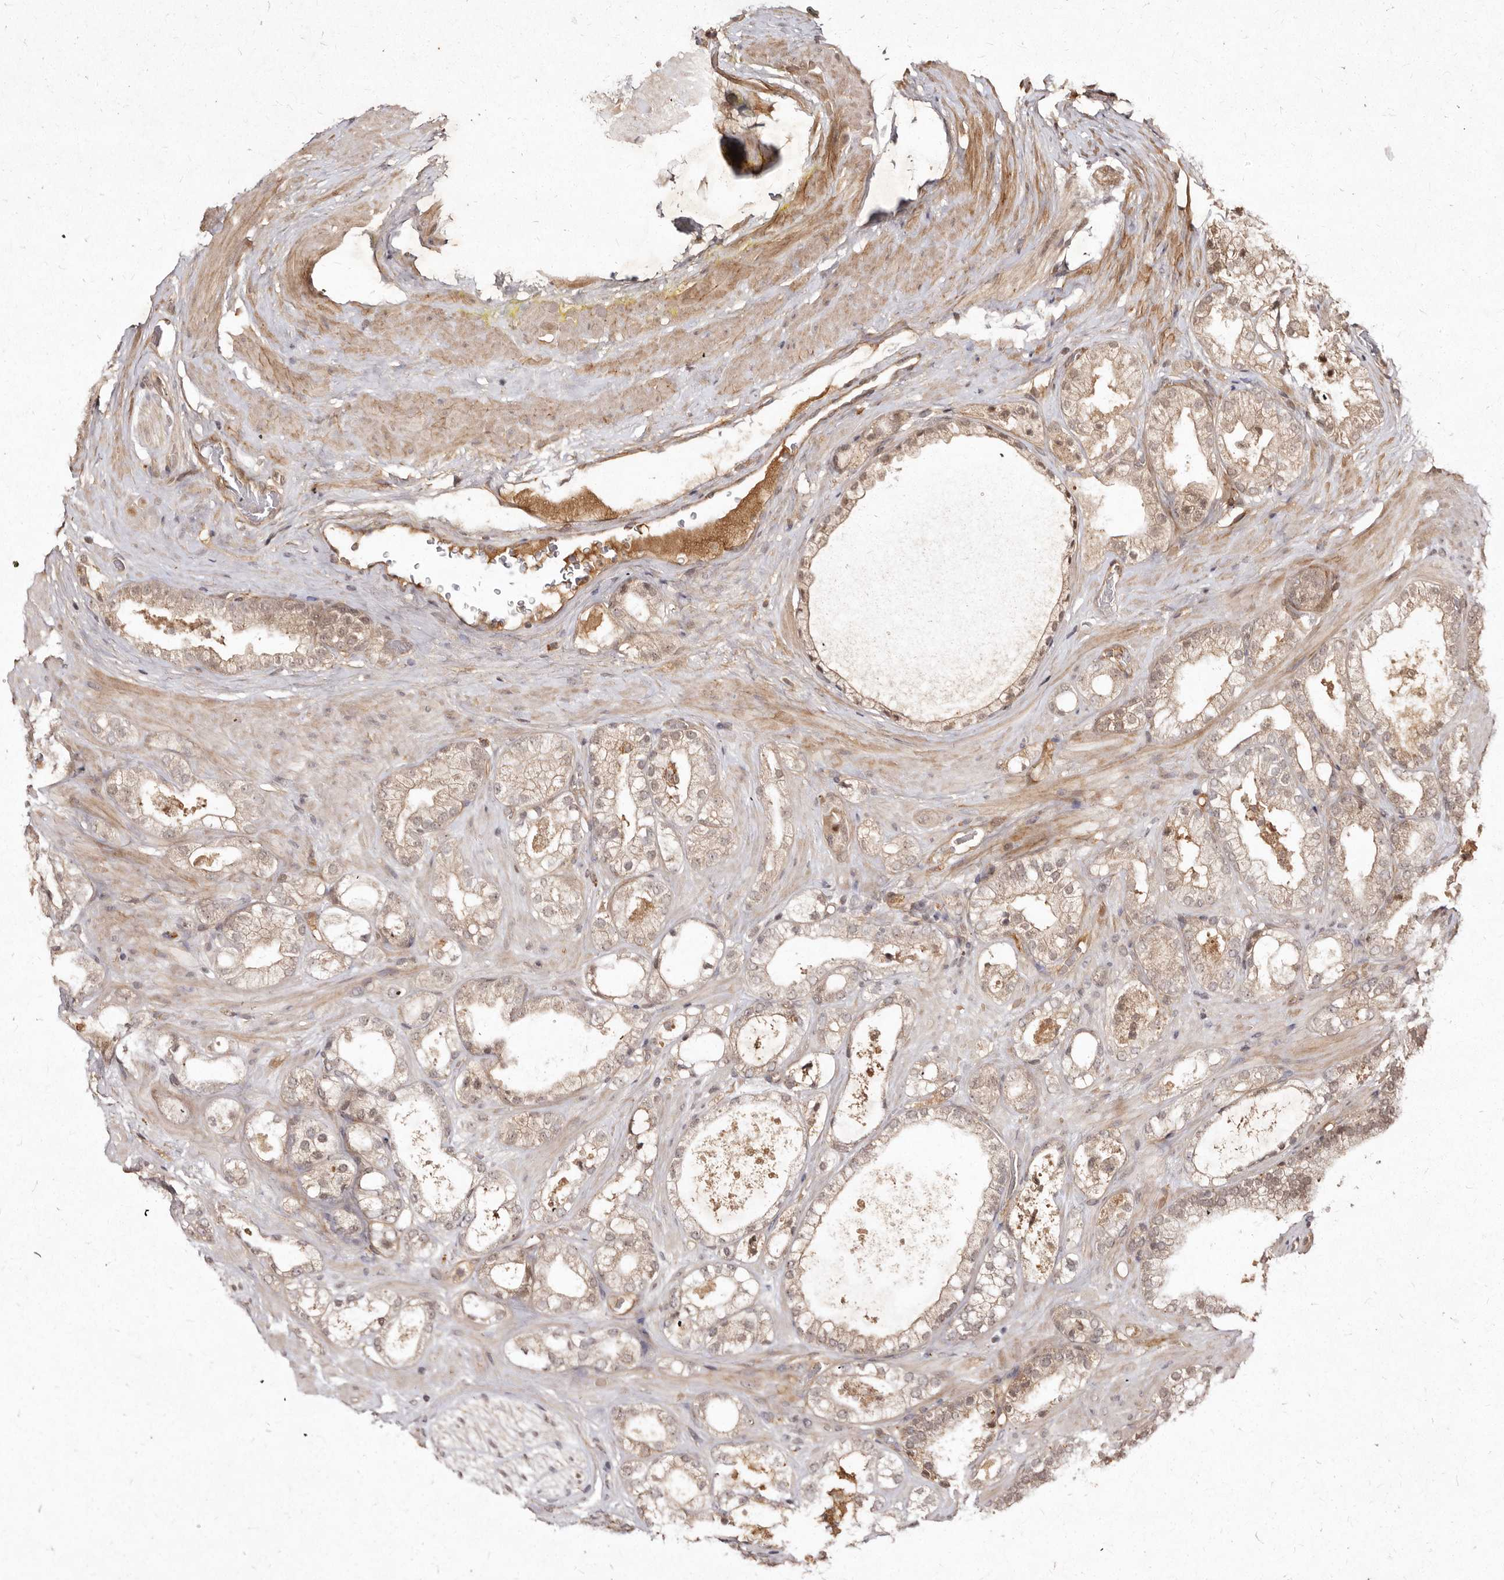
{"staining": {"intensity": "weak", "quantity": ">75%", "location": "cytoplasmic/membranous,nuclear"}, "tissue": "prostate cancer", "cell_type": "Tumor cells", "image_type": "cancer", "snomed": [{"axis": "morphology", "description": "Adenocarcinoma, High grade"}, {"axis": "topography", "description": "Prostate"}], "caption": "Prostate cancer stained with immunohistochemistry displays weak cytoplasmic/membranous and nuclear positivity in approximately >75% of tumor cells.", "gene": "LCORL", "patient": {"sex": "male", "age": 58}}